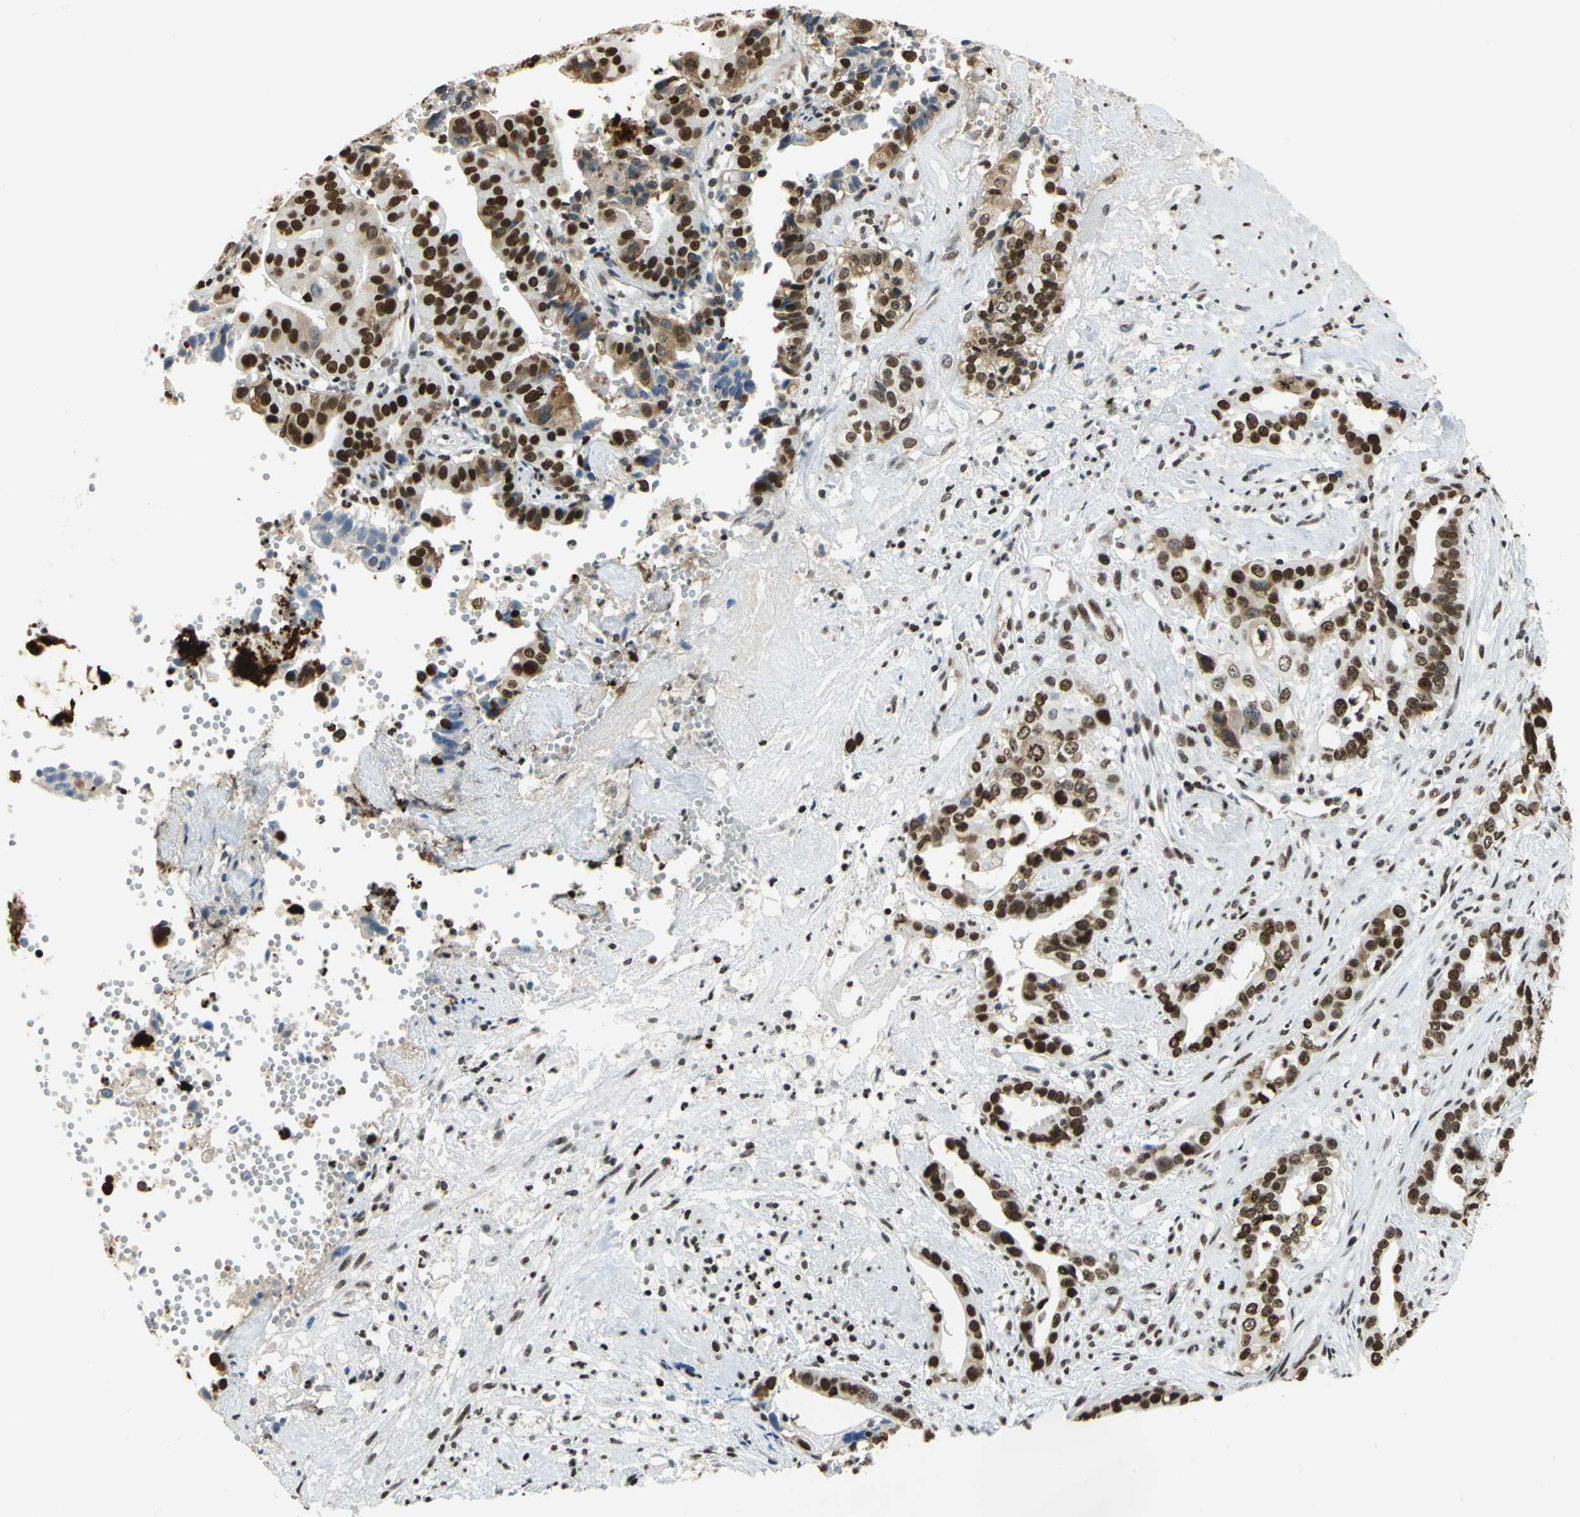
{"staining": {"intensity": "strong", "quantity": ">75%", "location": "cytoplasmic/membranous,nuclear"}, "tissue": "liver cancer", "cell_type": "Tumor cells", "image_type": "cancer", "snomed": [{"axis": "morphology", "description": "Cholangiocarcinoma"}, {"axis": "topography", "description": "Liver"}], "caption": "High-magnification brightfield microscopy of cholangiocarcinoma (liver) stained with DAB (brown) and counterstained with hematoxylin (blue). tumor cells exhibit strong cytoplasmic/membranous and nuclear staining is seen in approximately>75% of cells.", "gene": "HMGB1", "patient": {"sex": "female", "age": 61}}